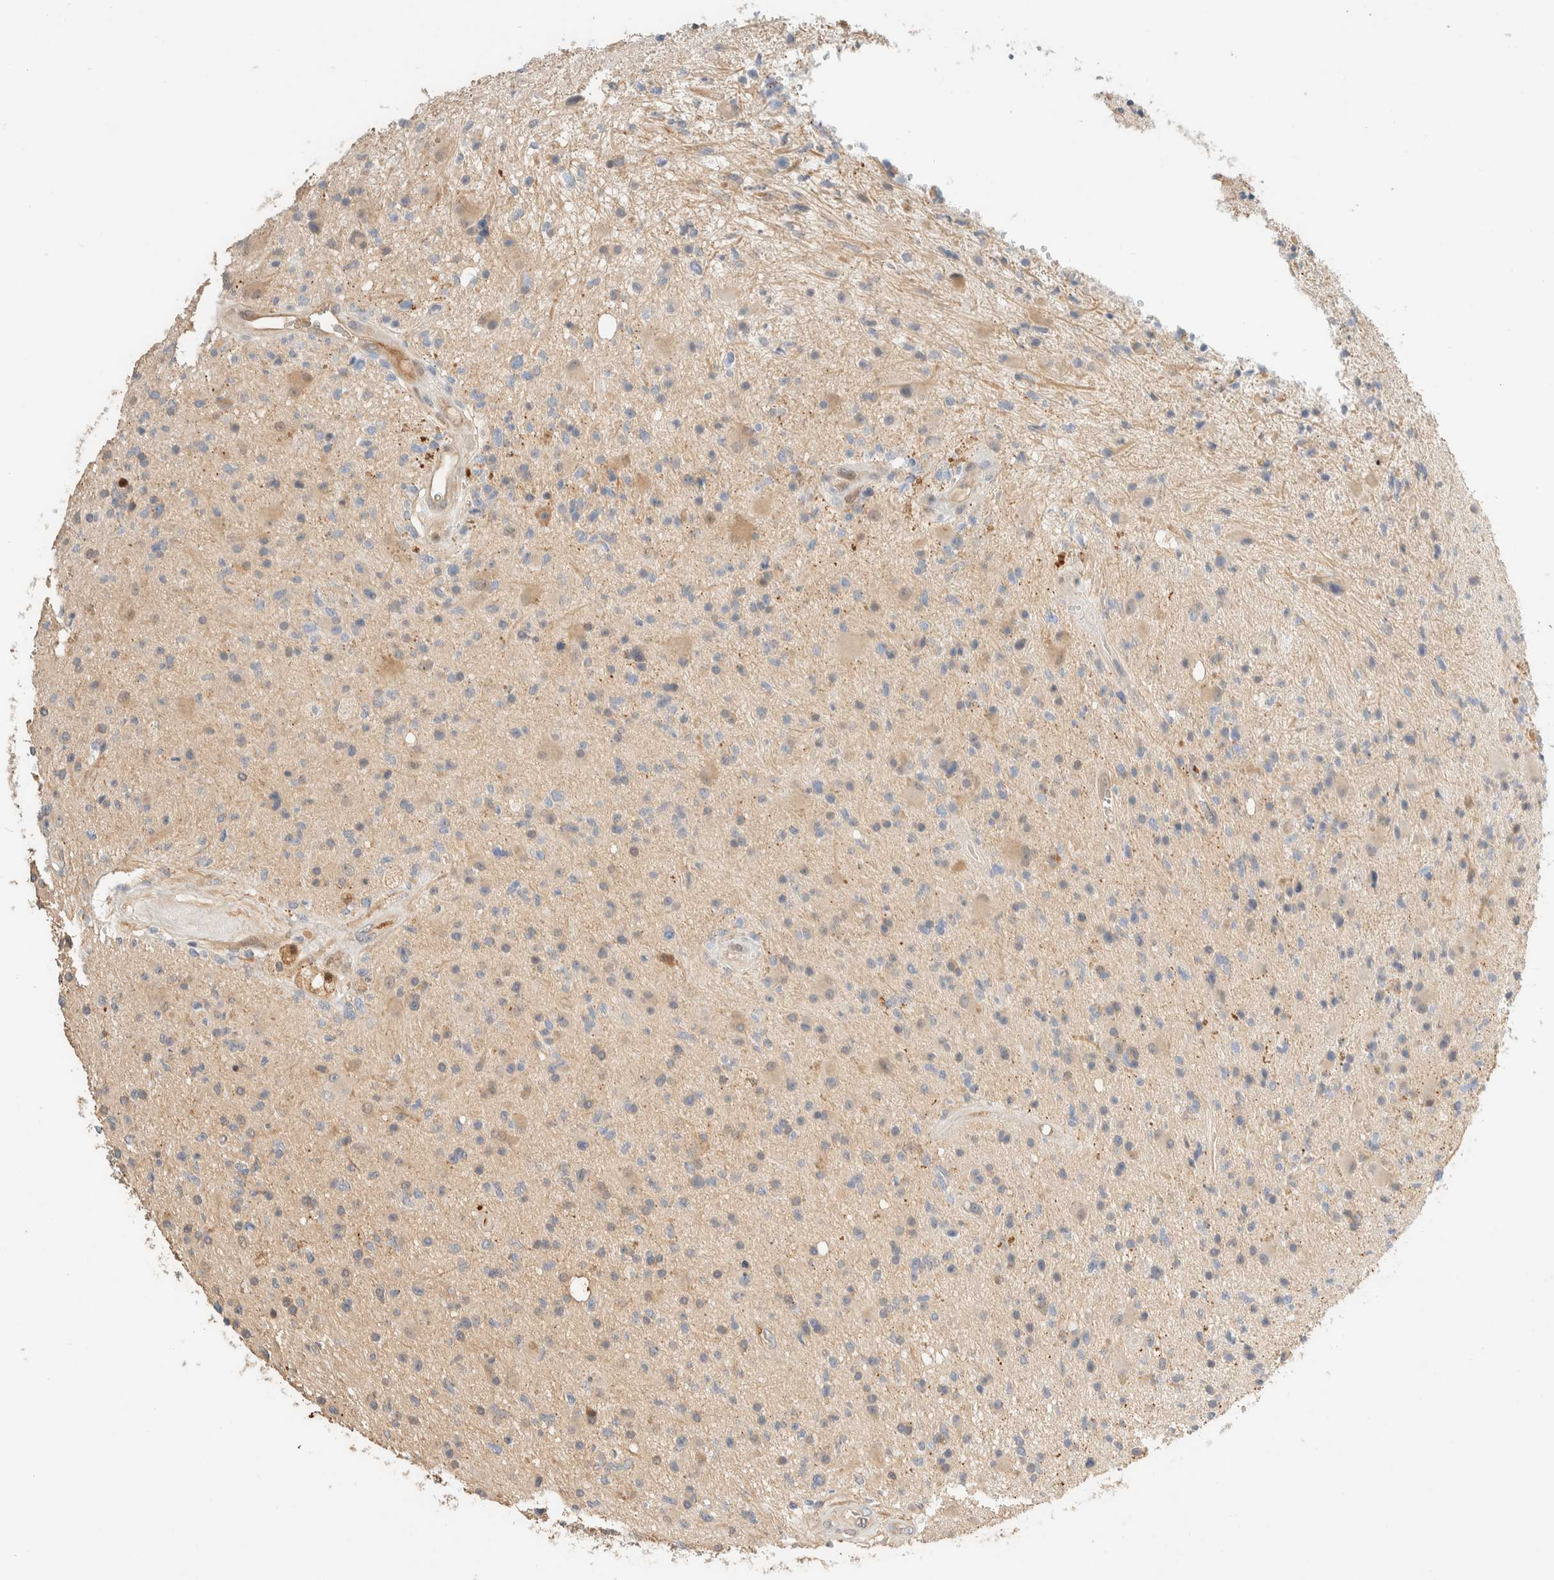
{"staining": {"intensity": "weak", "quantity": "<25%", "location": "cytoplasmic/membranous"}, "tissue": "glioma", "cell_type": "Tumor cells", "image_type": "cancer", "snomed": [{"axis": "morphology", "description": "Glioma, malignant, High grade"}, {"axis": "topography", "description": "Brain"}], "caption": "Immunohistochemistry of human glioma displays no staining in tumor cells.", "gene": "SETD4", "patient": {"sex": "male", "age": 33}}